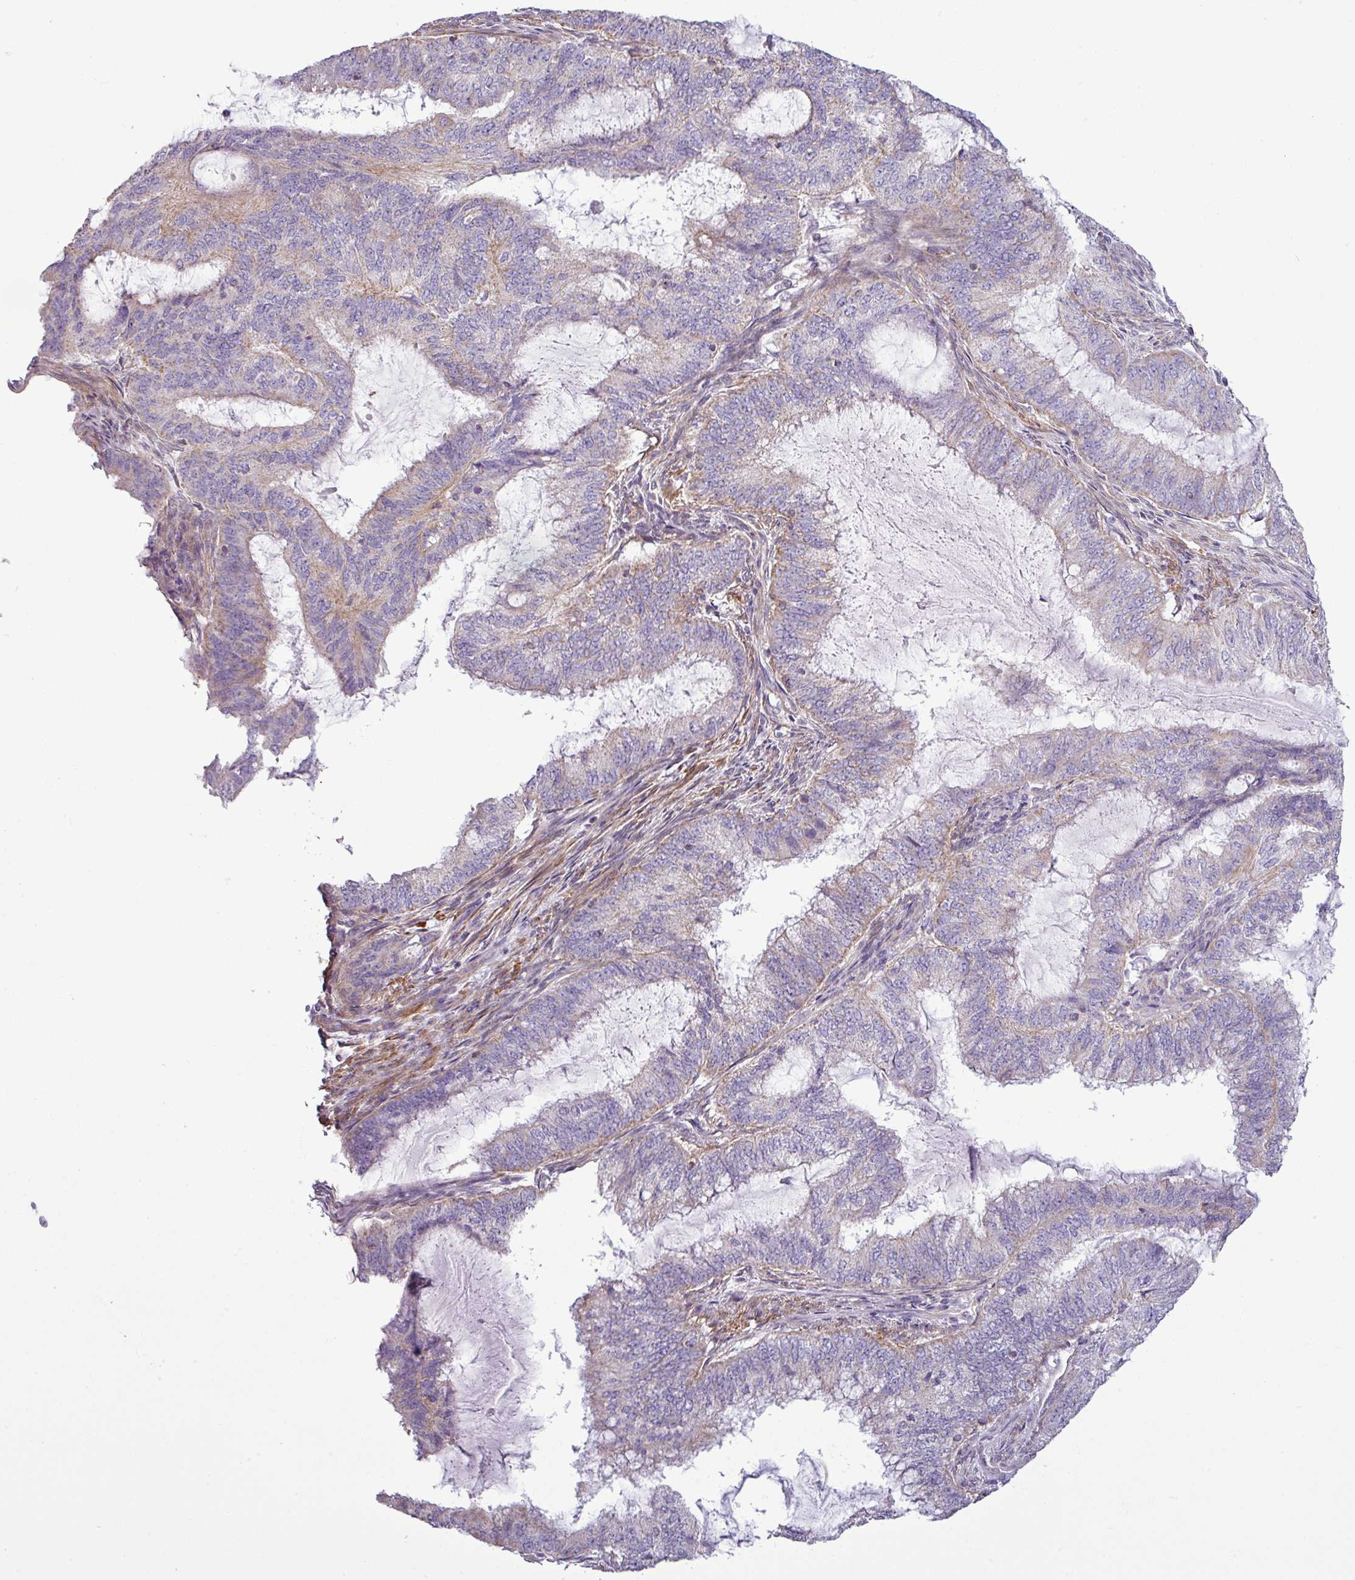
{"staining": {"intensity": "negative", "quantity": "none", "location": "none"}, "tissue": "endometrial cancer", "cell_type": "Tumor cells", "image_type": "cancer", "snomed": [{"axis": "morphology", "description": "Adenocarcinoma, NOS"}, {"axis": "topography", "description": "Endometrium"}], "caption": "Endometrial adenocarcinoma stained for a protein using immunohistochemistry exhibits no positivity tumor cells.", "gene": "BTN2A2", "patient": {"sex": "female", "age": 51}}